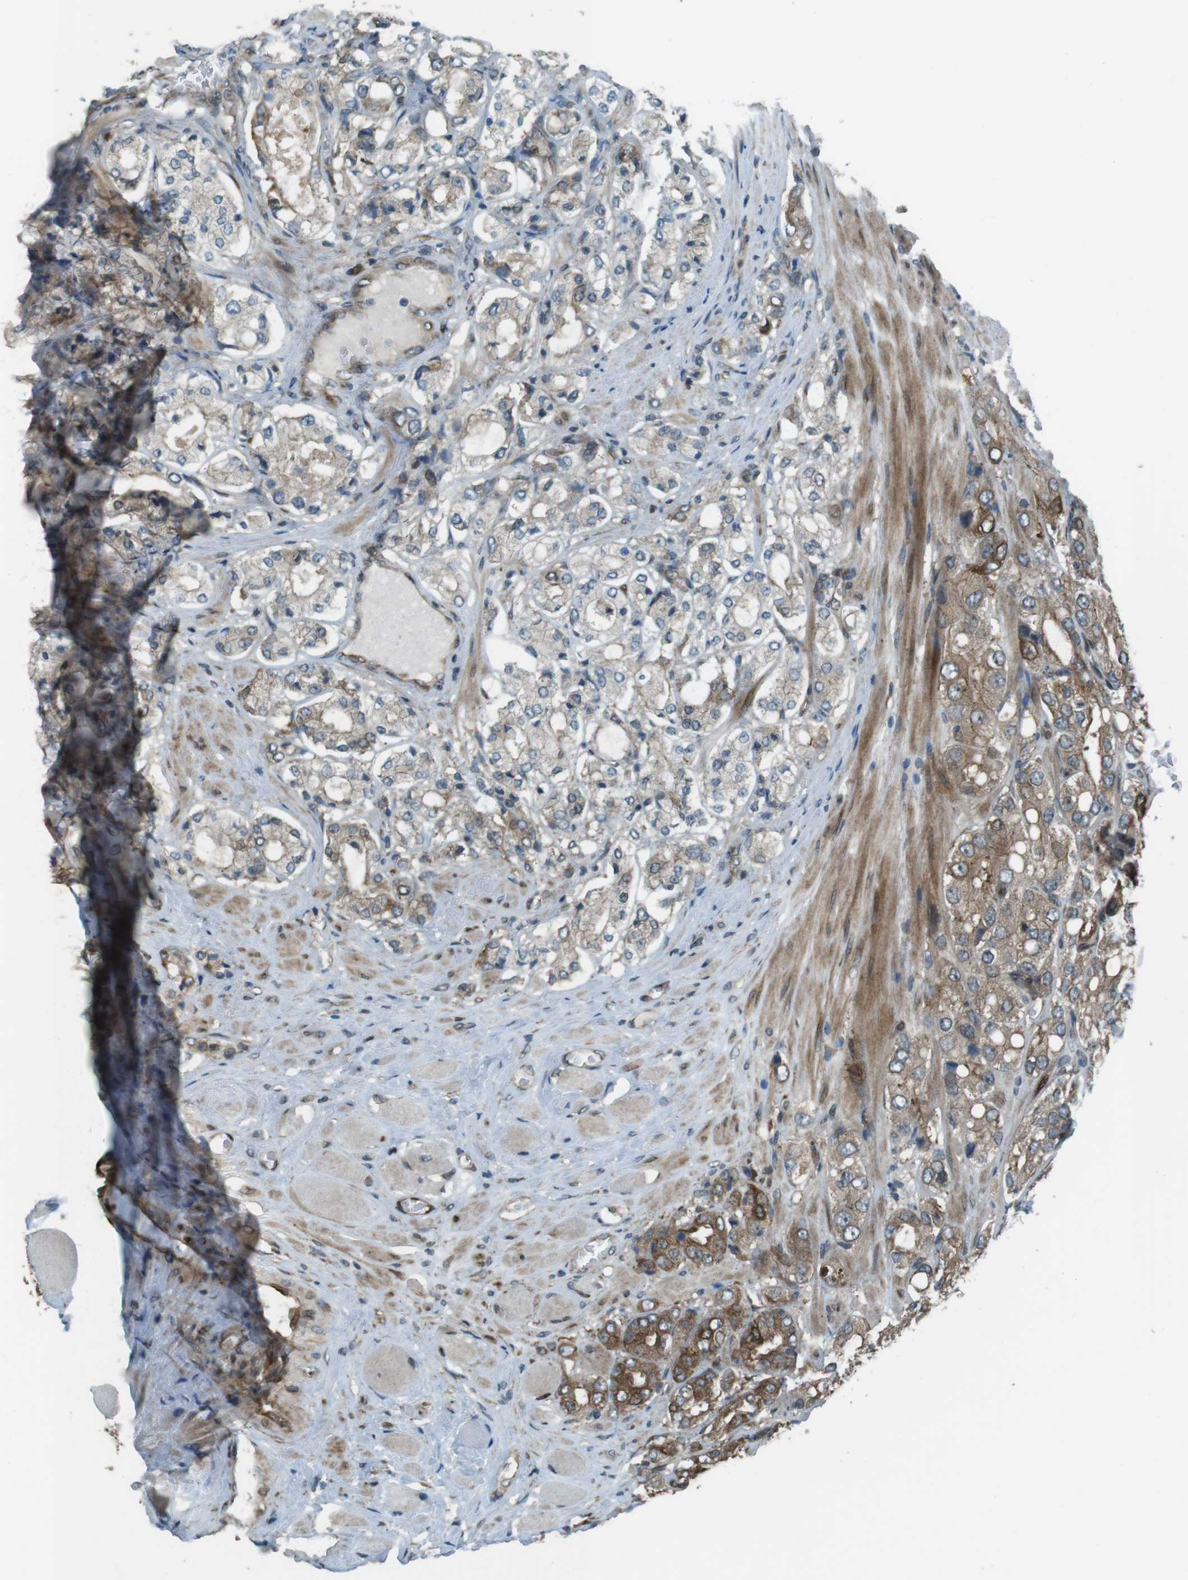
{"staining": {"intensity": "moderate", "quantity": ">75%", "location": "cytoplasmic/membranous"}, "tissue": "prostate cancer", "cell_type": "Tumor cells", "image_type": "cancer", "snomed": [{"axis": "morphology", "description": "Adenocarcinoma, High grade"}, {"axis": "topography", "description": "Prostate"}], "caption": "Moderate cytoplasmic/membranous positivity for a protein is present in about >75% of tumor cells of prostate cancer (adenocarcinoma (high-grade)) using immunohistochemistry.", "gene": "ZNF330", "patient": {"sex": "male", "age": 65}}